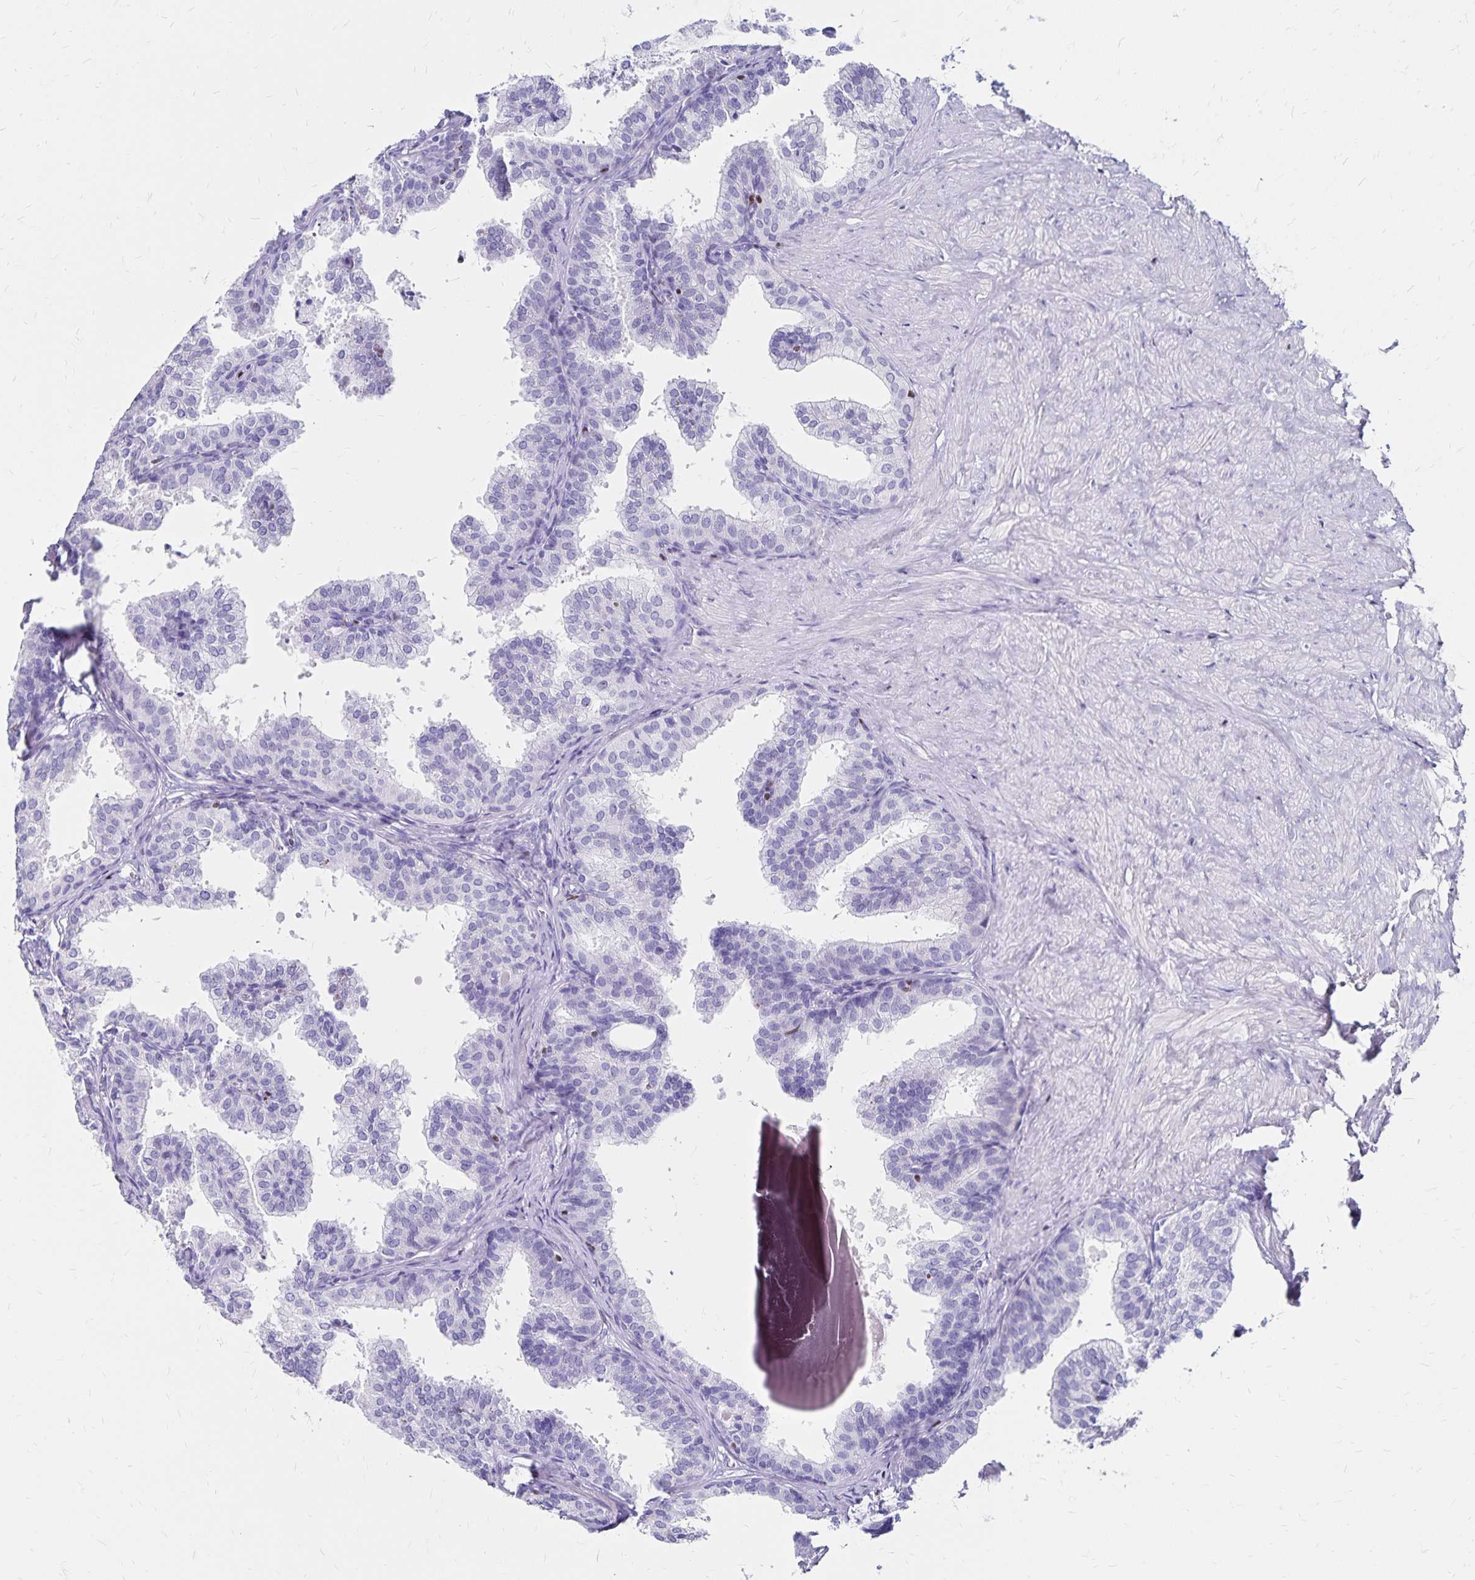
{"staining": {"intensity": "negative", "quantity": "none", "location": "none"}, "tissue": "prostate", "cell_type": "Glandular cells", "image_type": "normal", "snomed": [{"axis": "morphology", "description": "Normal tissue, NOS"}, {"axis": "topography", "description": "Prostate"}, {"axis": "topography", "description": "Peripheral nerve tissue"}], "caption": "The immunohistochemistry (IHC) histopathology image has no significant positivity in glandular cells of prostate.", "gene": "IKZF1", "patient": {"sex": "male", "age": 55}}